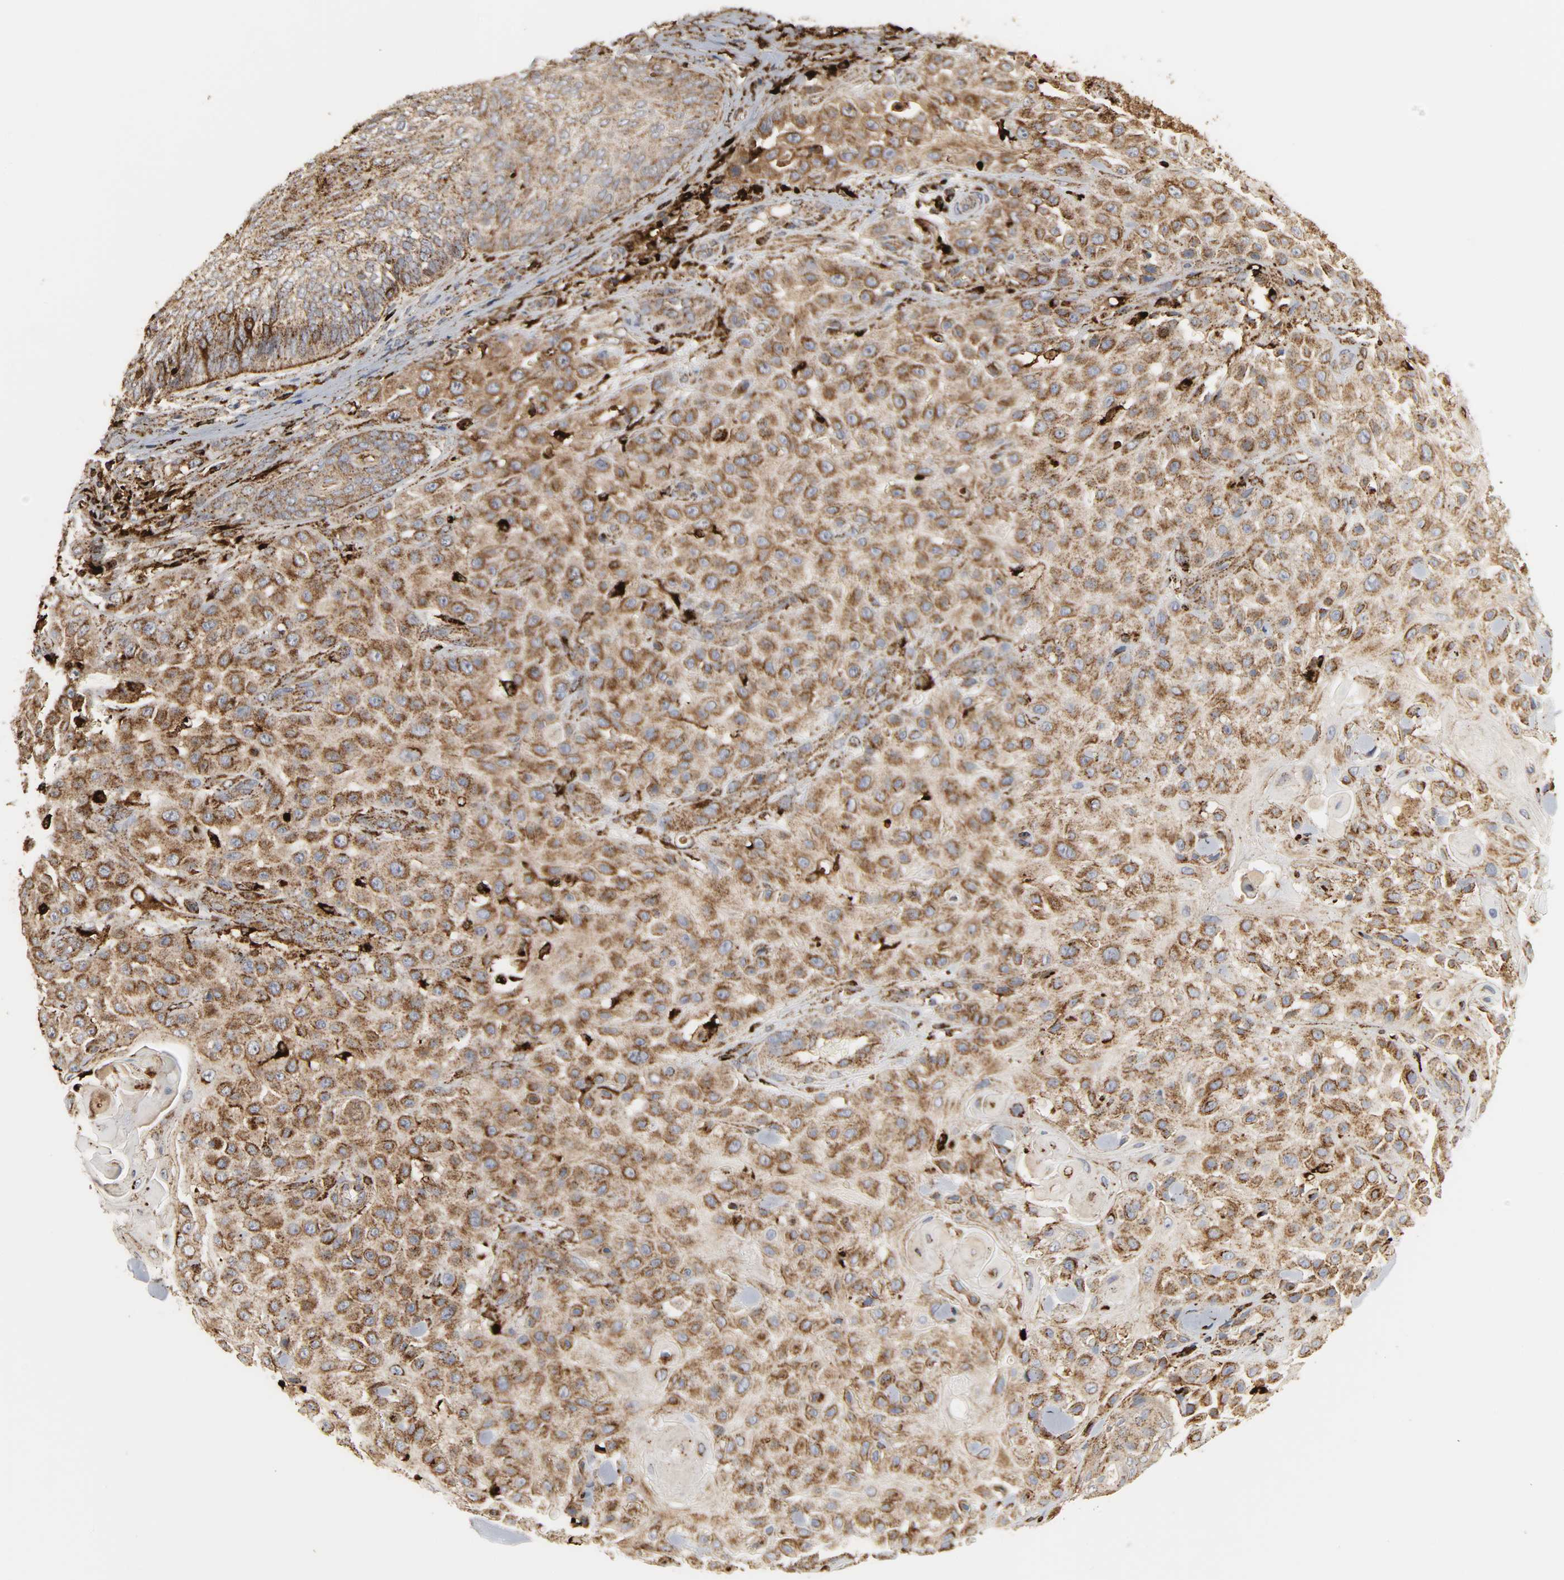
{"staining": {"intensity": "moderate", "quantity": ">75%", "location": "cytoplasmic/membranous"}, "tissue": "skin cancer", "cell_type": "Tumor cells", "image_type": "cancer", "snomed": [{"axis": "morphology", "description": "Squamous cell carcinoma, NOS"}, {"axis": "topography", "description": "Skin"}], "caption": "Immunohistochemistry (DAB (3,3'-diaminobenzidine)) staining of human squamous cell carcinoma (skin) shows moderate cytoplasmic/membranous protein positivity in approximately >75% of tumor cells.", "gene": "PSAP", "patient": {"sex": "female", "age": 42}}